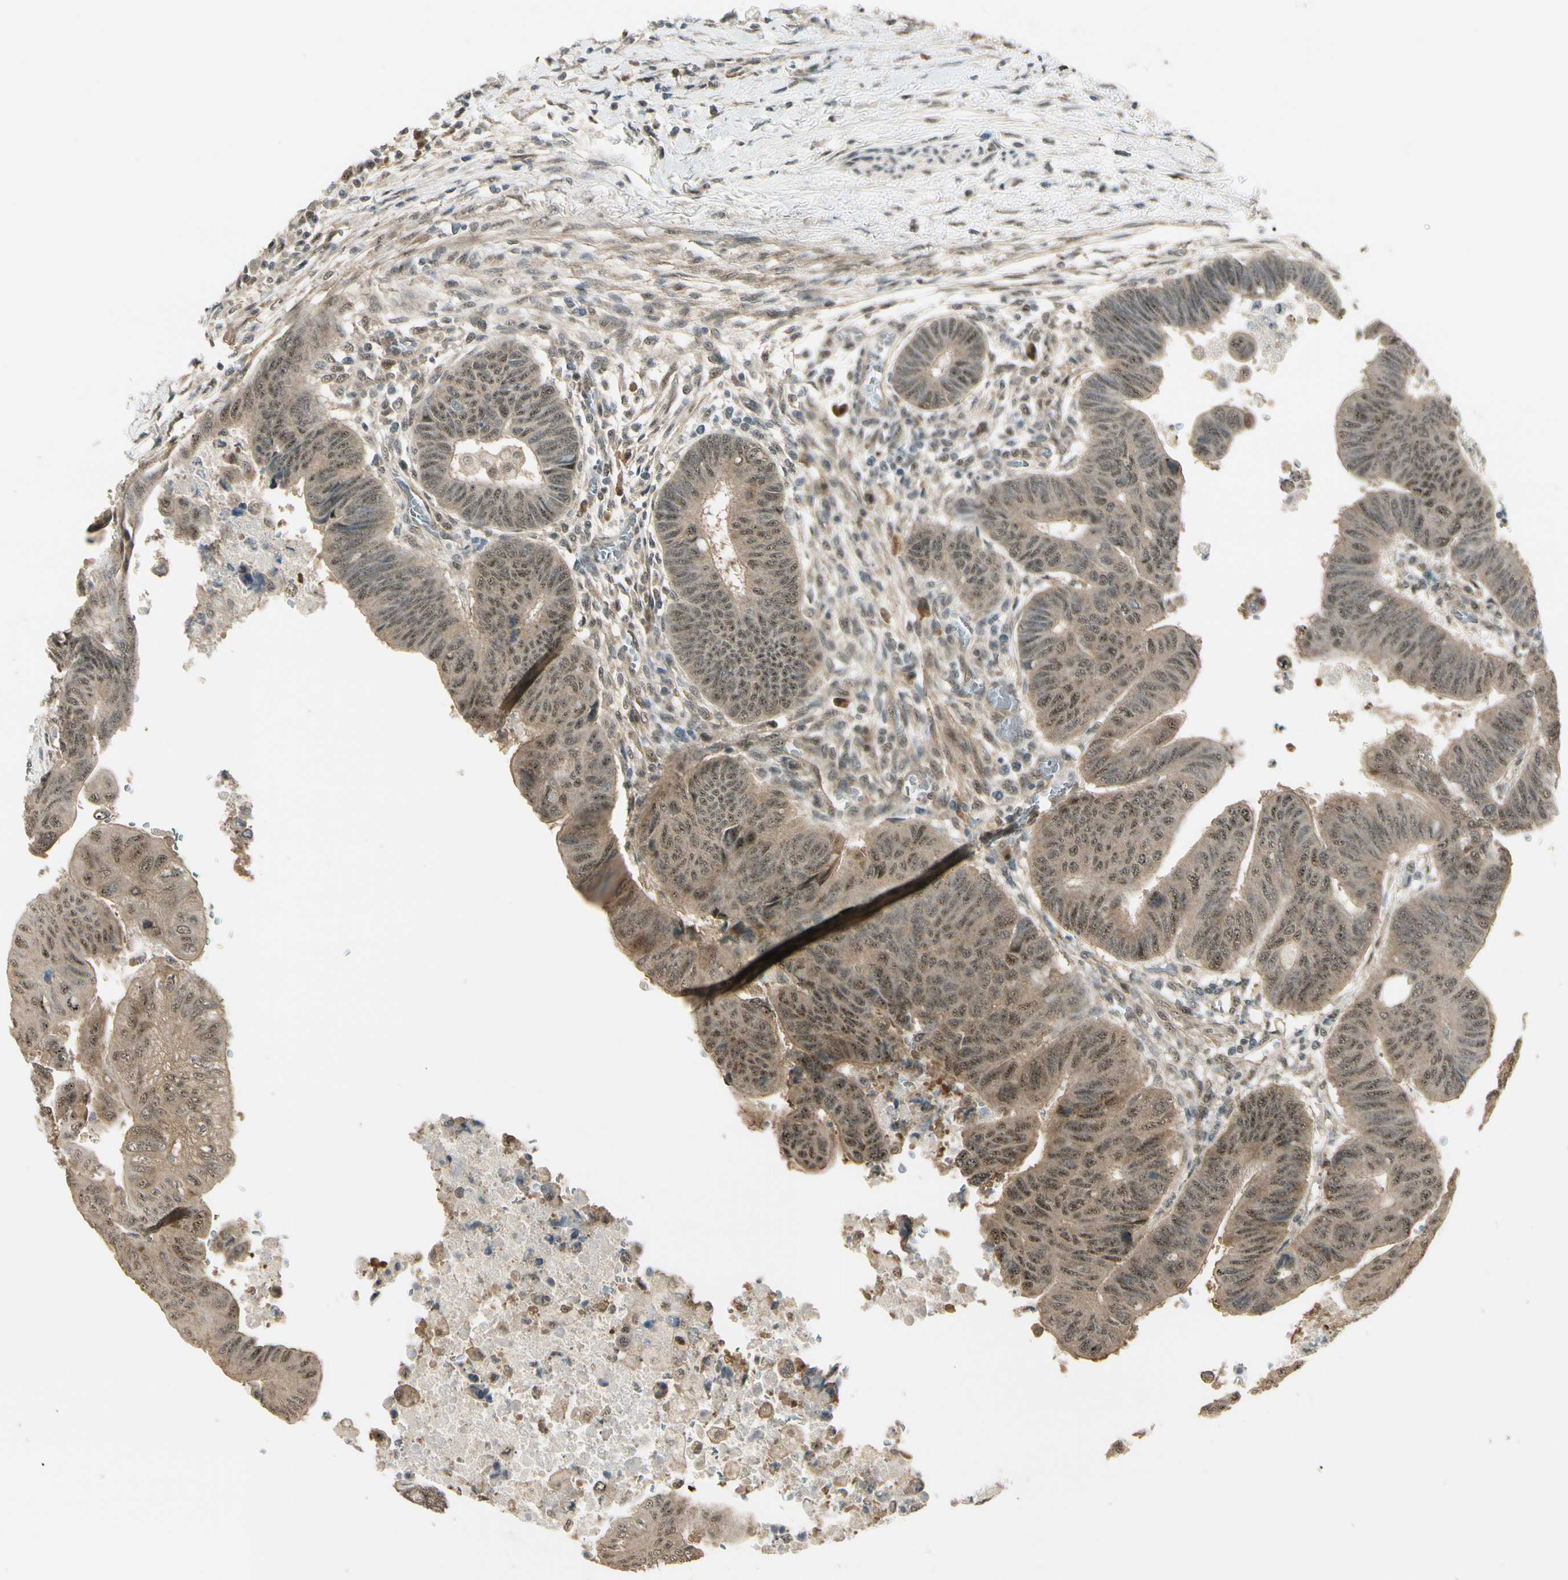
{"staining": {"intensity": "moderate", "quantity": "25%-75%", "location": "cytoplasmic/membranous,nuclear"}, "tissue": "colorectal cancer", "cell_type": "Tumor cells", "image_type": "cancer", "snomed": [{"axis": "morphology", "description": "Normal tissue, NOS"}, {"axis": "morphology", "description": "Adenocarcinoma, NOS"}, {"axis": "topography", "description": "Rectum"}, {"axis": "topography", "description": "Peripheral nerve tissue"}], "caption": "The photomicrograph demonstrates immunohistochemical staining of adenocarcinoma (colorectal). There is moderate cytoplasmic/membranous and nuclear positivity is seen in about 25%-75% of tumor cells.", "gene": "MCPH1", "patient": {"sex": "male", "age": 92}}